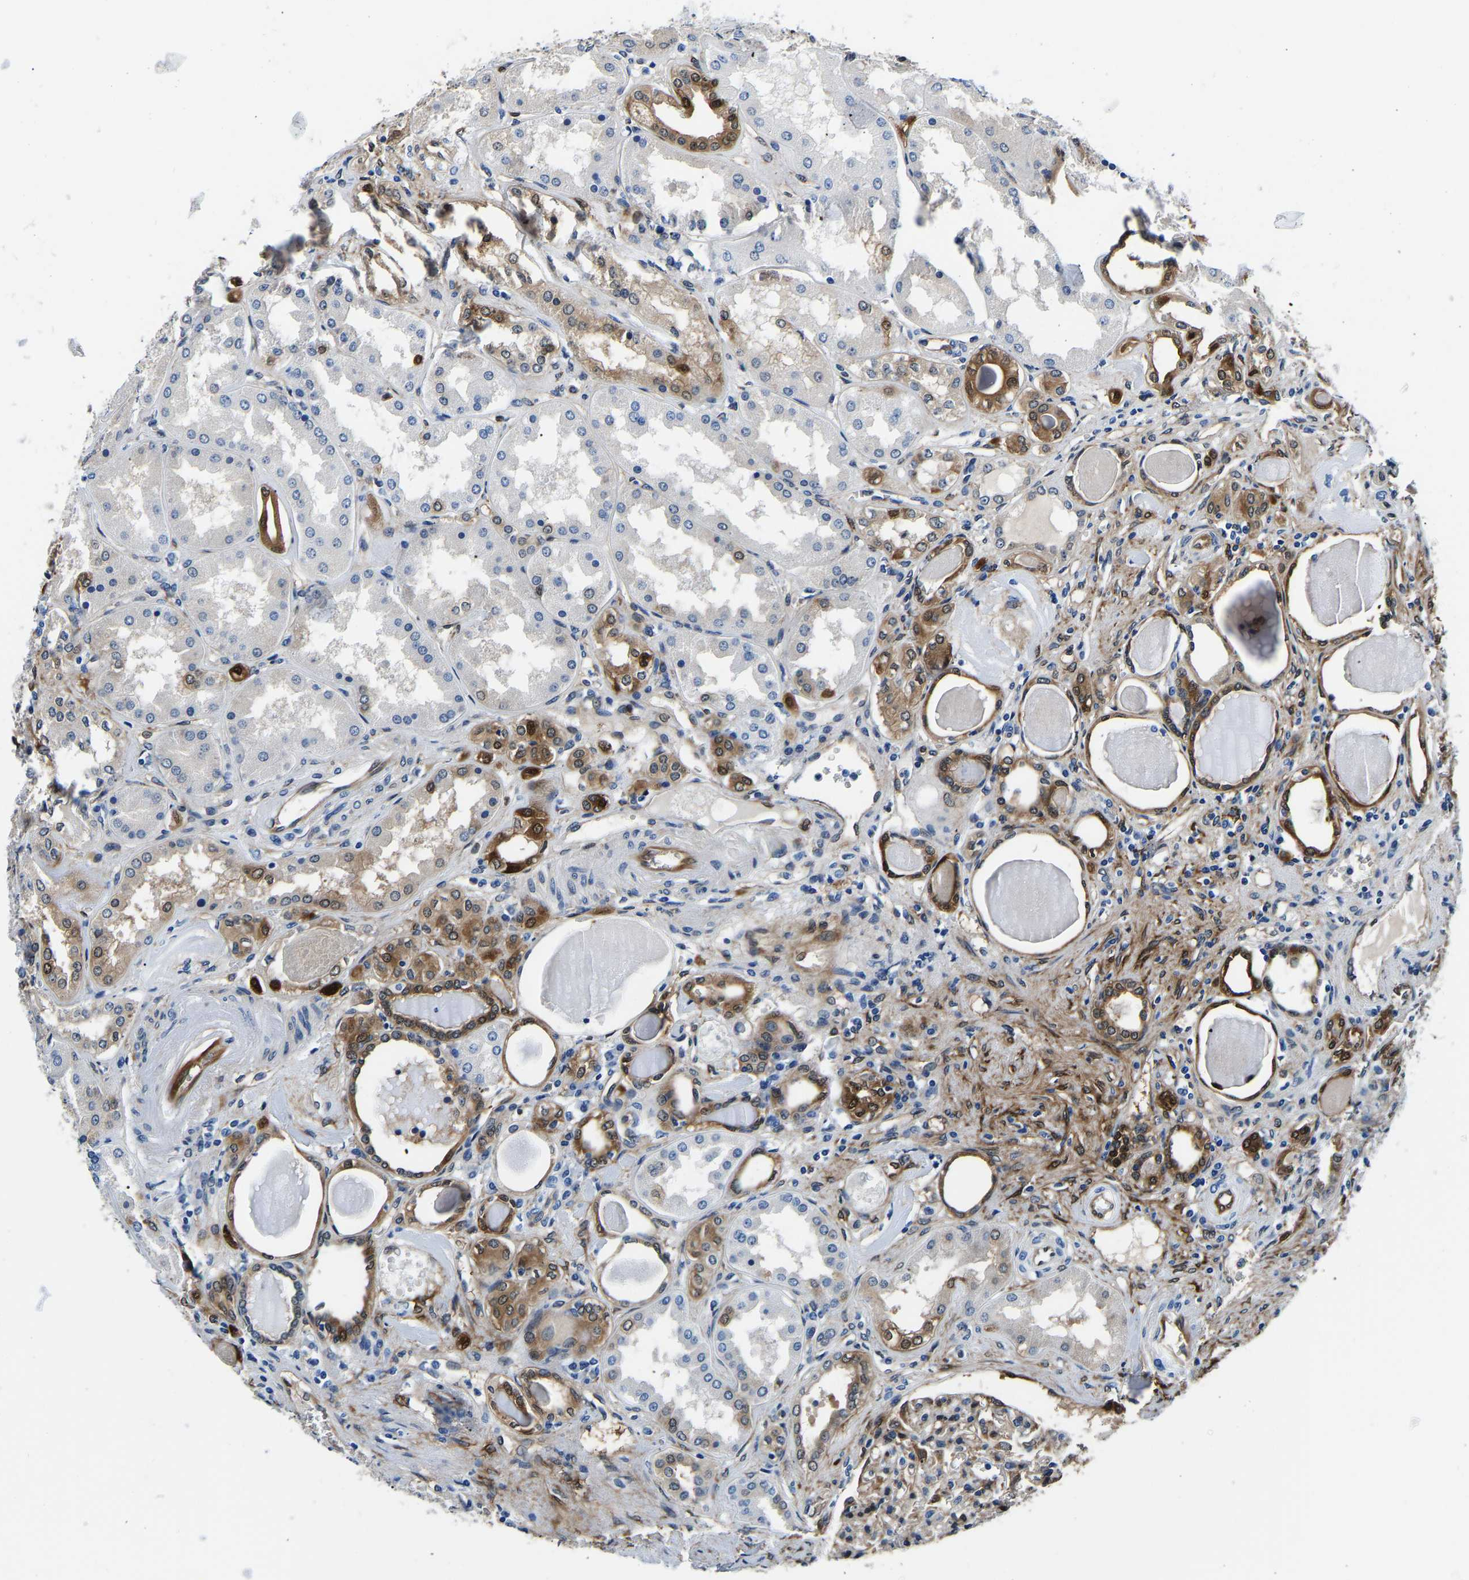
{"staining": {"intensity": "moderate", "quantity": "<25%", "location": "cytoplasmic/membranous"}, "tissue": "kidney", "cell_type": "Cells in glomeruli", "image_type": "normal", "snomed": [{"axis": "morphology", "description": "Normal tissue, NOS"}, {"axis": "topography", "description": "Kidney"}], "caption": "Protein staining of benign kidney reveals moderate cytoplasmic/membranous staining in about <25% of cells in glomeruli.", "gene": "S100A13", "patient": {"sex": "female", "age": 56}}